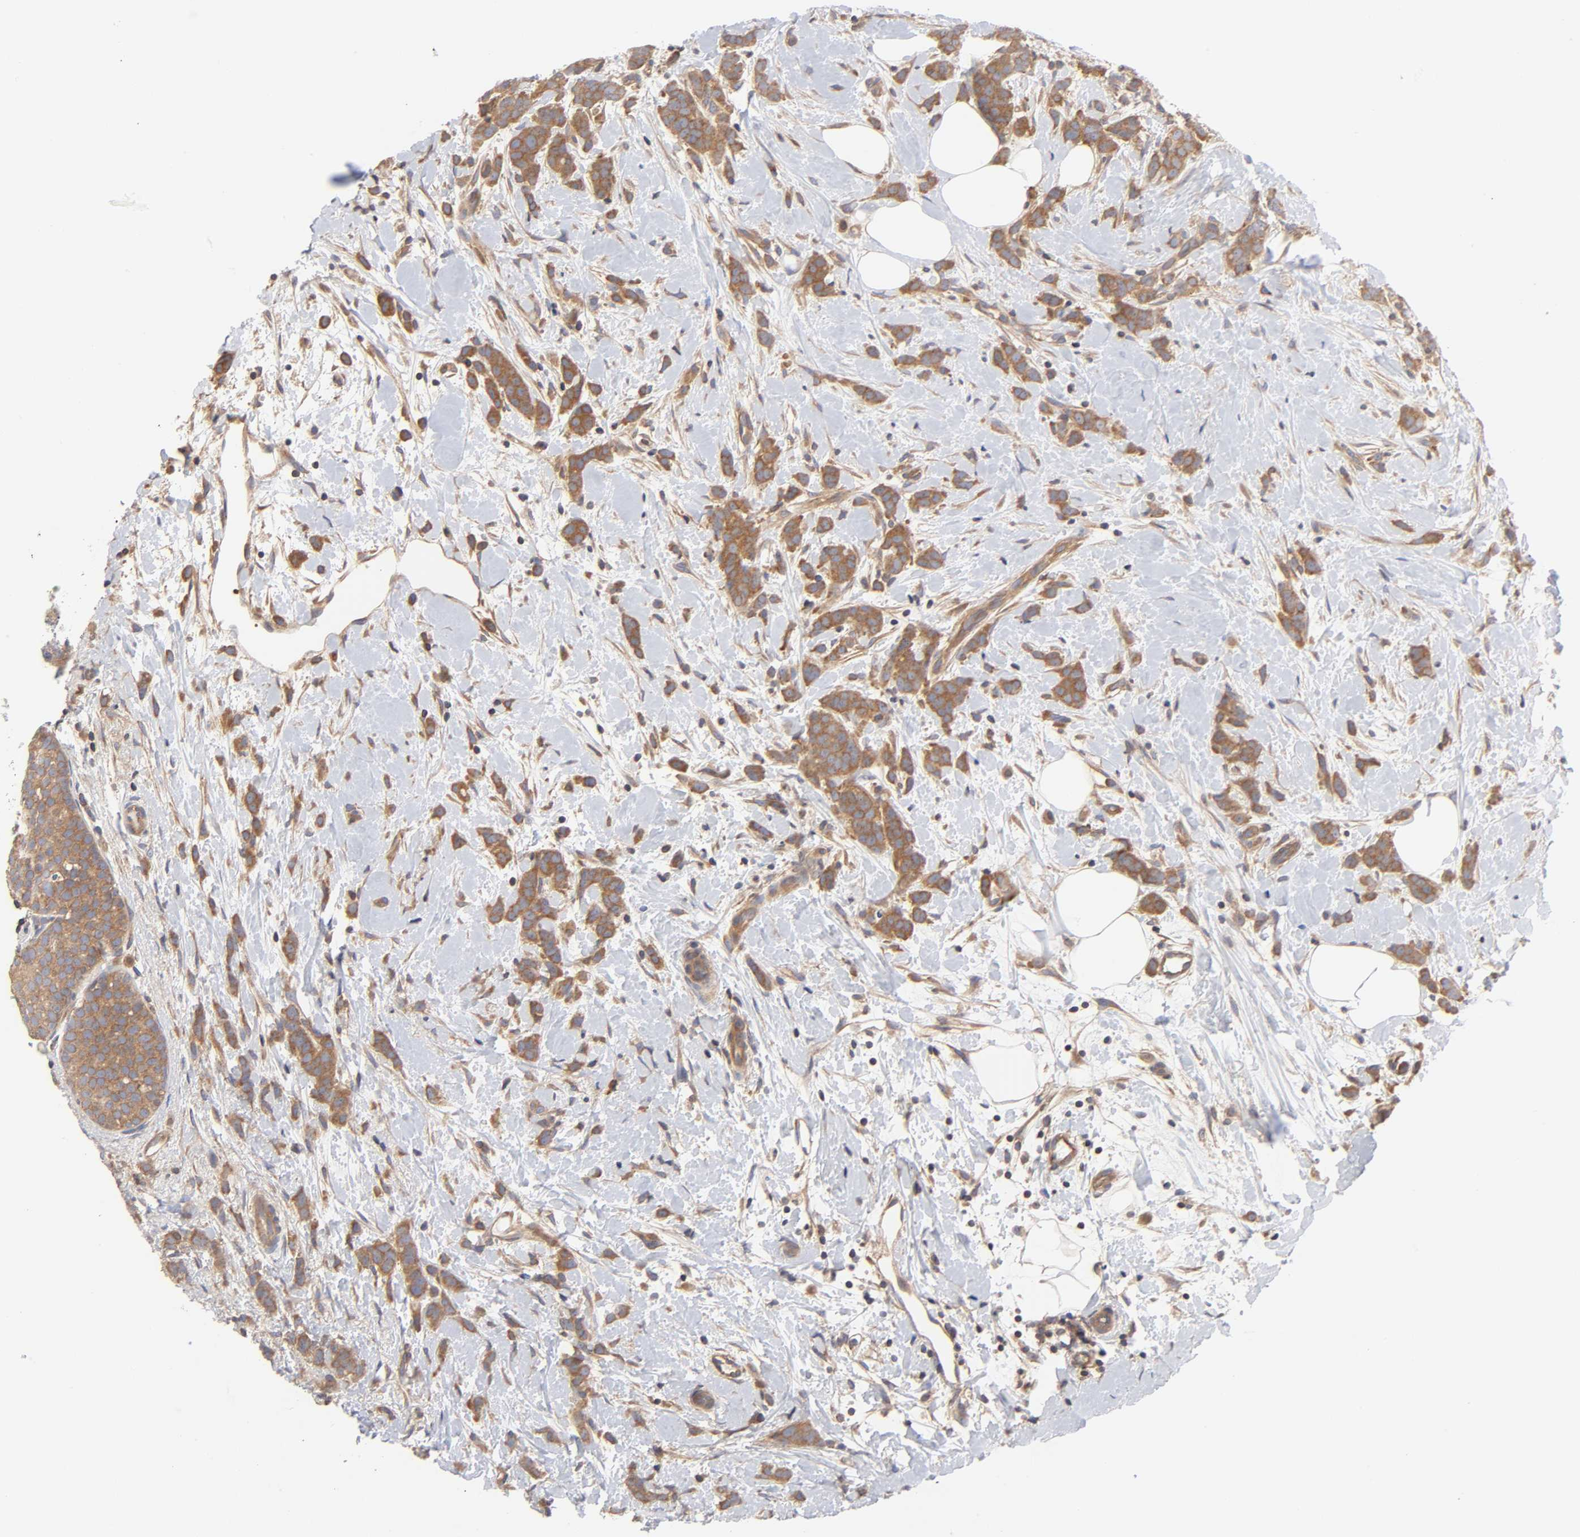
{"staining": {"intensity": "moderate", "quantity": ">75%", "location": "cytoplasmic/membranous"}, "tissue": "breast cancer", "cell_type": "Tumor cells", "image_type": "cancer", "snomed": [{"axis": "morphology", "description": "Lobular carcinoma, in situ"}, {"axis": "morphology", "description": "Lobular carcinoma"}, {"axis": "topography", "description": "Breast"}], "caption": "Breast cancer stained with a protein marker shows moderate staining in tumor cells.", "gene": "STRN3", "patient": {"sex": "female", "age": 41}}